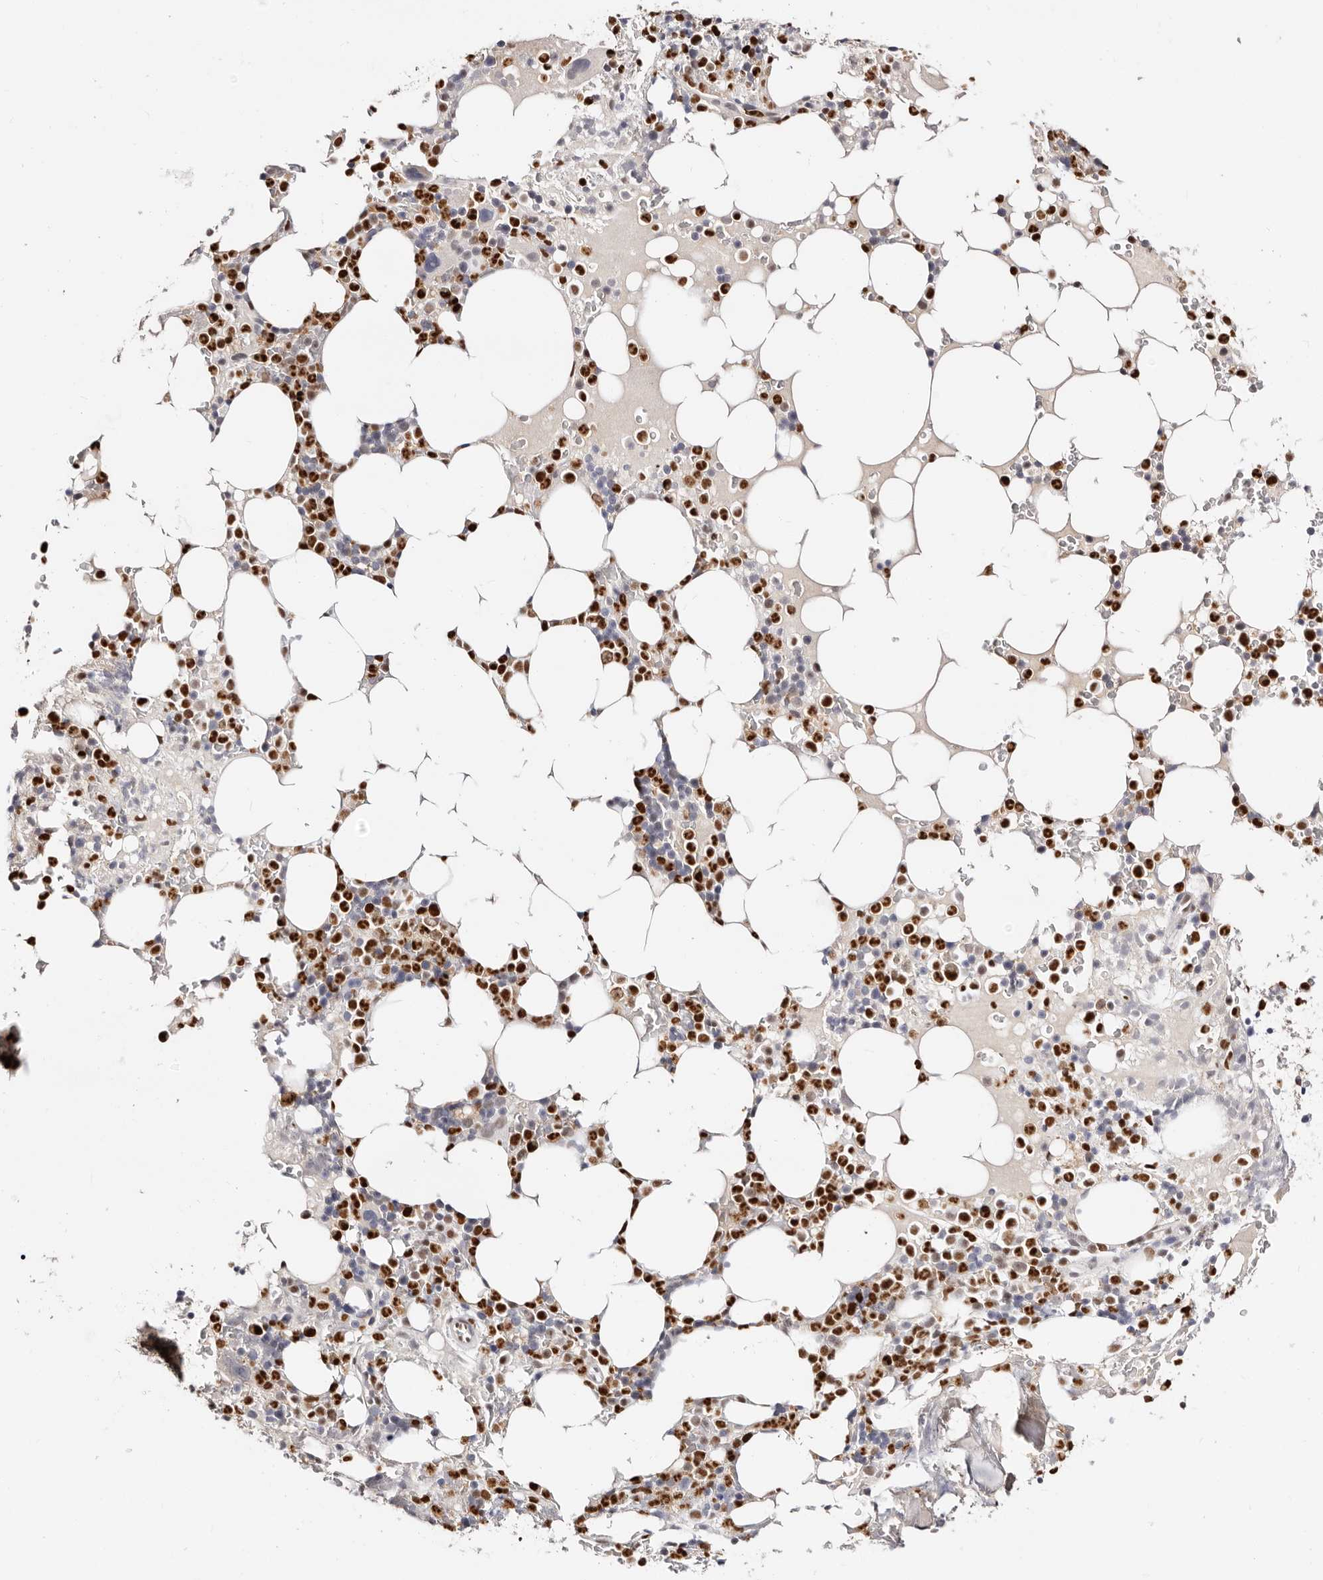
{"staining": {"intensity": "strong", "quantity": "25%-75%", "location": "nuclear"}, "tissue": "bone marrow", "cell_type": "Hematopoietic cells", "image_type": "normal", "snomed": [{"axis": "morphology", "description": "Normal tissue, NOS"}, {"axis": "topography", "description": "Bone marrow"}], "caption": "Brown immunohistochemical staining in normal bone marrow displays strong nuclear expression in approximately 25%-75% of hematopoietic cells.", "gene": "TKT", "patient": {"sex": "male", "age": 58}}